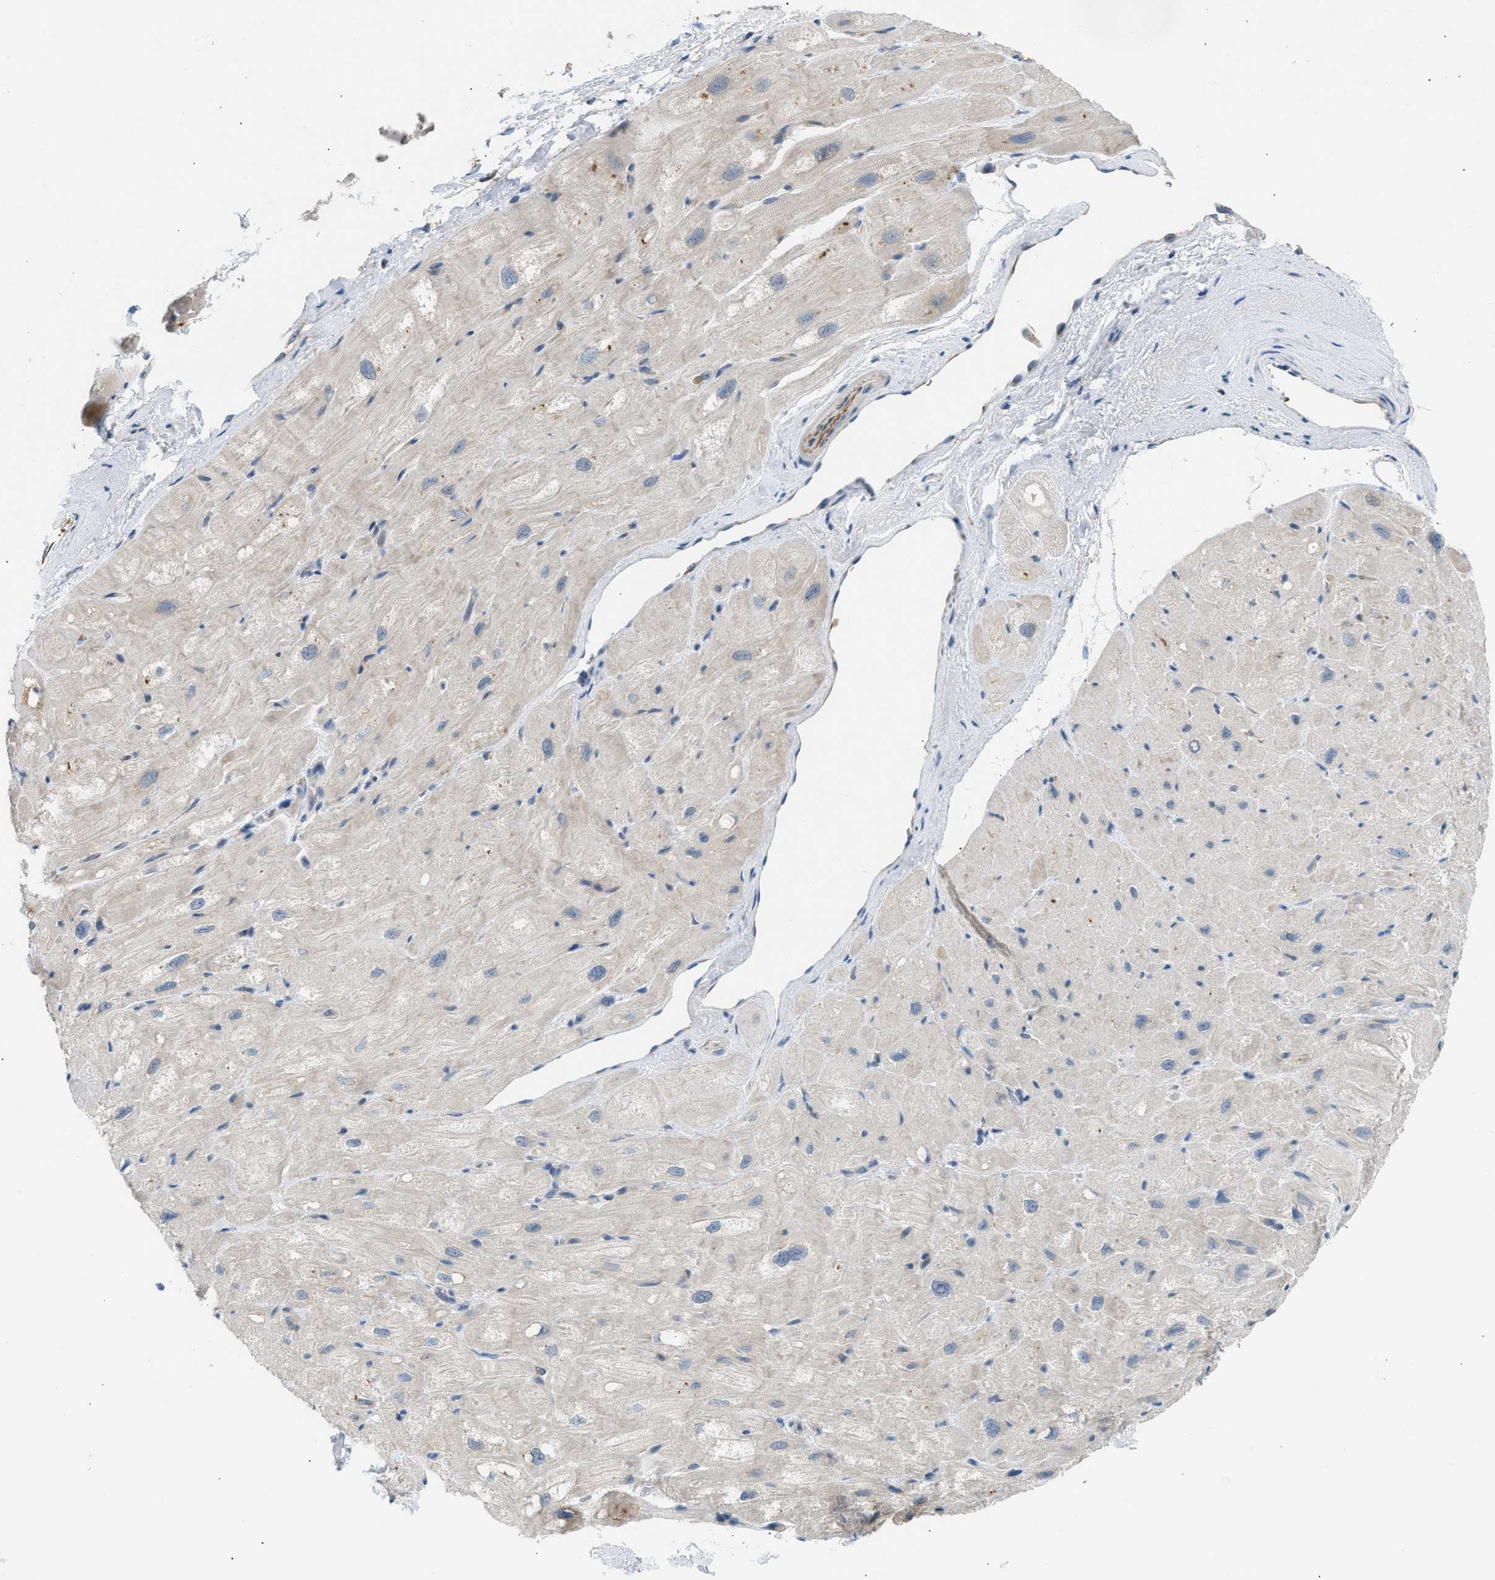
{"staining": {"intensity": "weak", "quantity": "<25%", "location": "cytoplasmic/membranous"}, "tissue": "heart muscle", "cell_type": "Cardiomyocytes", "image_type": "normal", "snomed": [{"axis": "morphology", "description": "Normal tissue, NOS"}, {"axis": "topography", "description": "Heart"}], "caption": "This histopathology image is of normal heart muscle stained with immunohistochemistry to label a protein in brown with the nuclei are counter-stained blue. There is no expression in cardiomyocytes. (DAB immunohistochemistry with hematoxylin counter stain).", "gene": "KCNC2", "patient": {"sex": "male", "age": 49}}